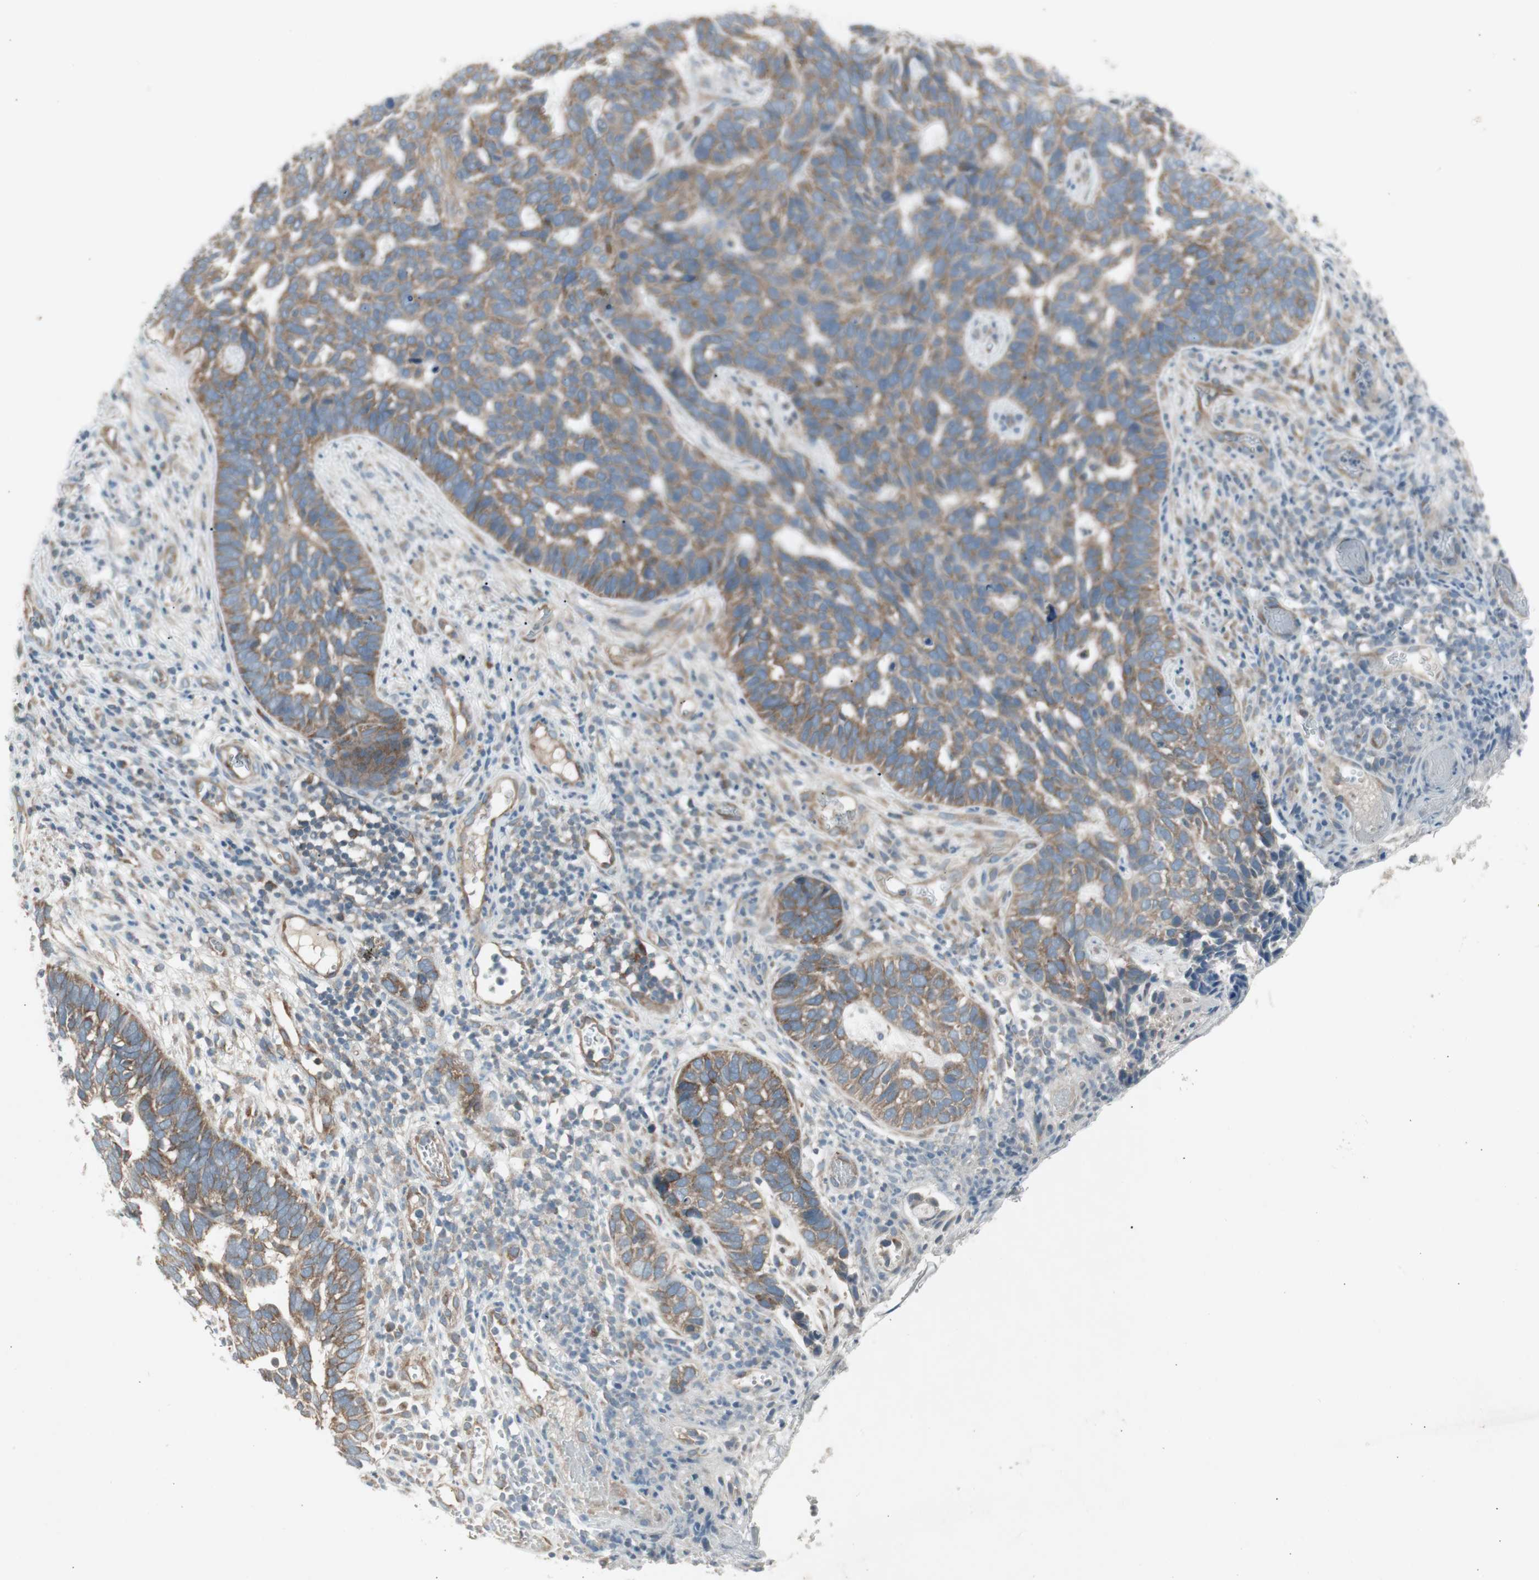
{"staining": {"intensity": "moderate", "quantity": ">75%", "location": "cytoplasmic/membranous"}, "tissue": "skin cancer", "cell_type": "Tumor cells", "image_type": "cancer", "snomed": [{"axis": "morphology", "description": "Basal cell carcinoma"}, {"axis": "topography", "description": "Skin"}], "caption": "Moderate cytoplasmic/membranous protein staining is present in approximately >75% of tumor cells in skin cancer.", "gene": "PANK2", "patient": {"sex": "male", "age": 87}}